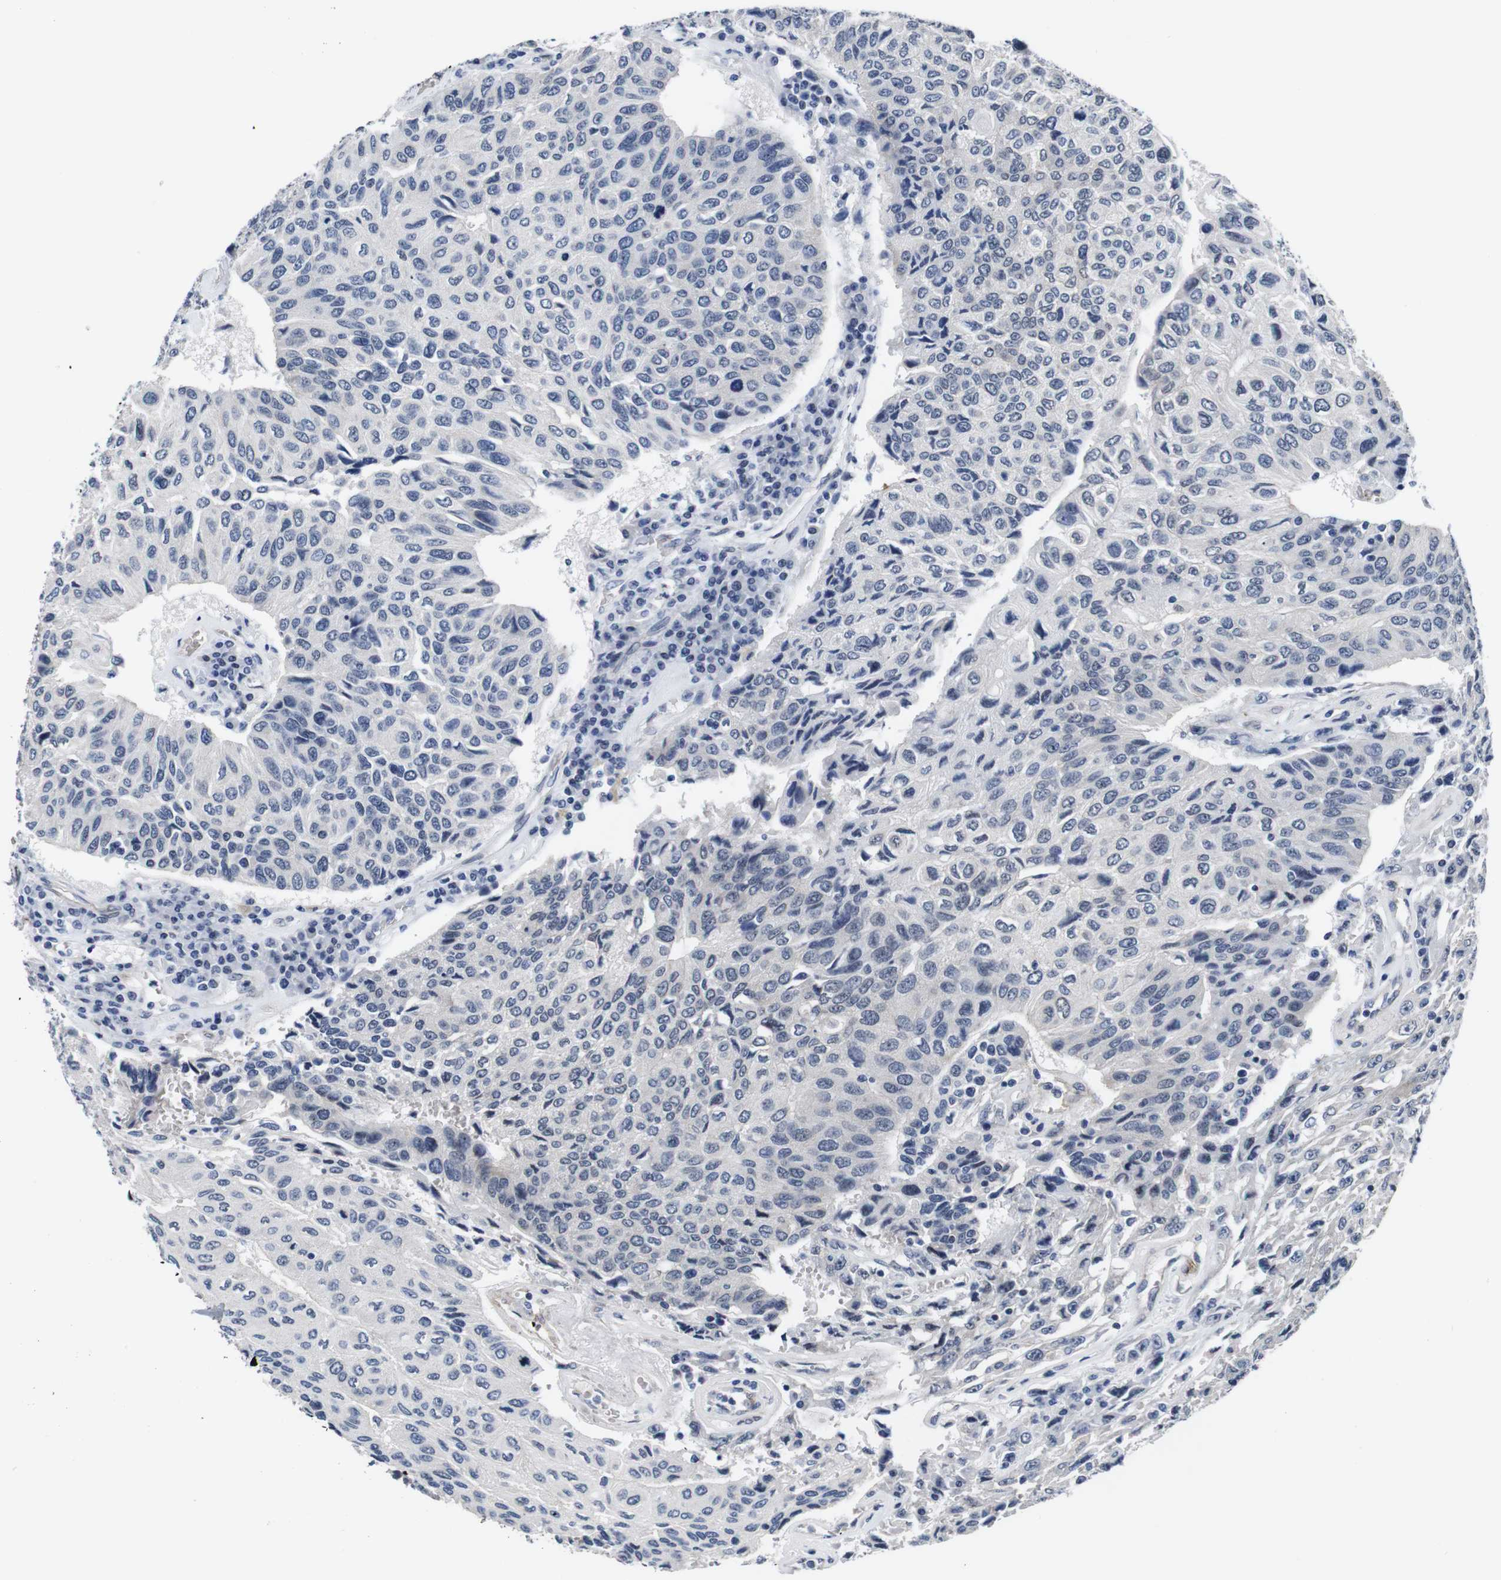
{"staining": {"intensity": "negative", "quantity": "none", "location": "none"}, "tissue": "urothelial cancer", "cell_type": "Tumor cells", "image_type": "cancer", "snomed": [{"axis": "morphology", "description": "Urothelial carcinoma, High grade"}, {"axis": "topography", "description": "Urinary bladder"}], "caption": "The immunohistochemistry (IHC) photomicrograph has no significant staining in tumor cells of urothelial cancer tissue. The staining is performed using DAB brown chromogen with nuclei counter-stained in using hematoxylin.", "gene": "SOCS3", "patient": {"sex": "male", "age": 66}}